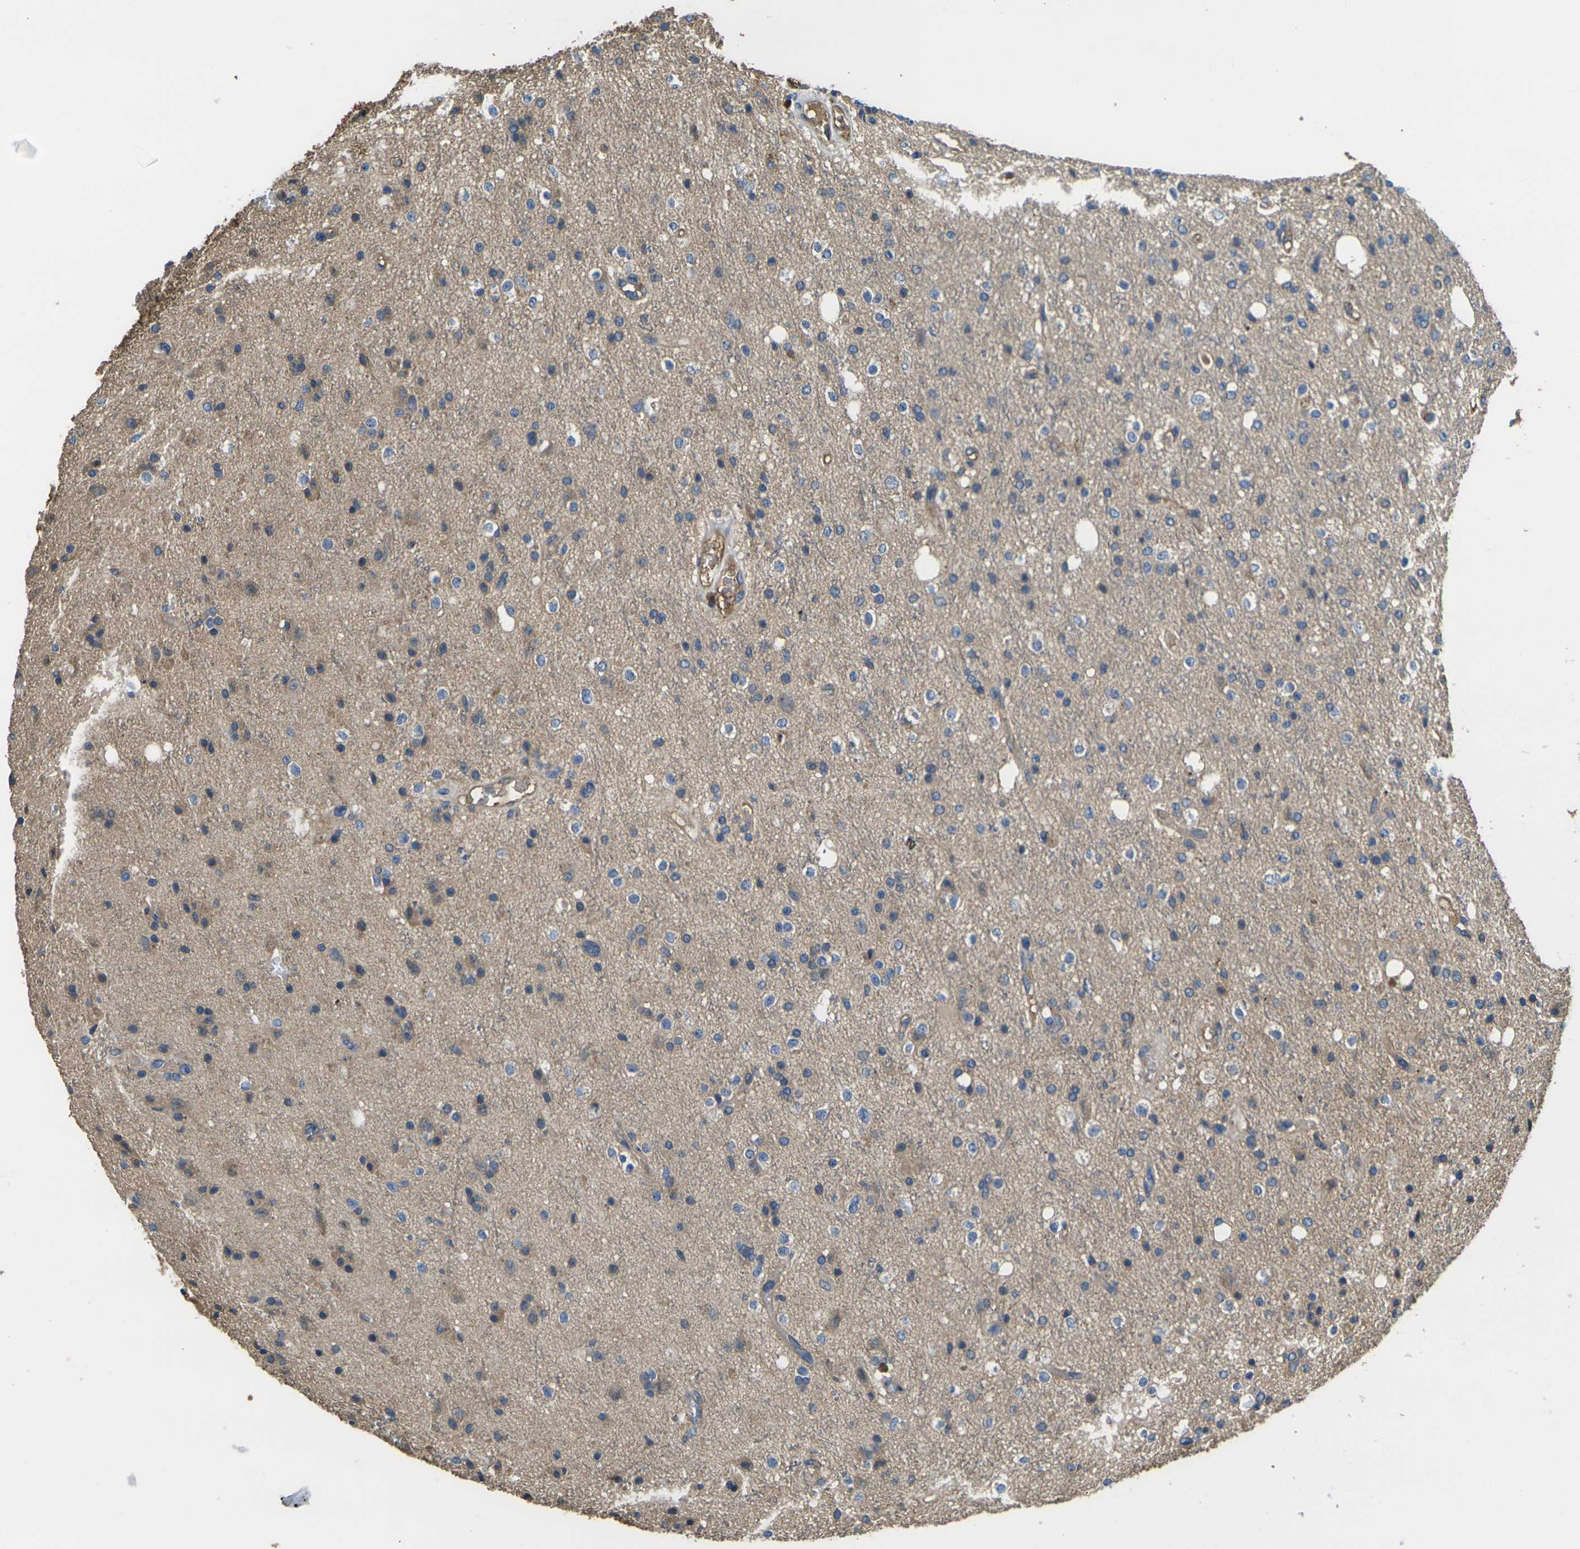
{"staining": {"intensity": "weak", "quantity": "25%-75%", "location": "cytoplasmic/membranous"}, "tissue": "glioma", "cell_type": "Tumor cells", "image_type": "cancer", "snomed": [{"axis": "morphology", "description": "Glioma, malignant, High grade"}, {"axis": "topography", "description": "Brain"}], "caption": "A histopathology image of human malignant high-grade glioma stained for a protein displays weak cytoplasmic/membranous brown staining in tumor cells.", "gene": "HSPG2", "patient": {"sex": "male", "age": 47}}